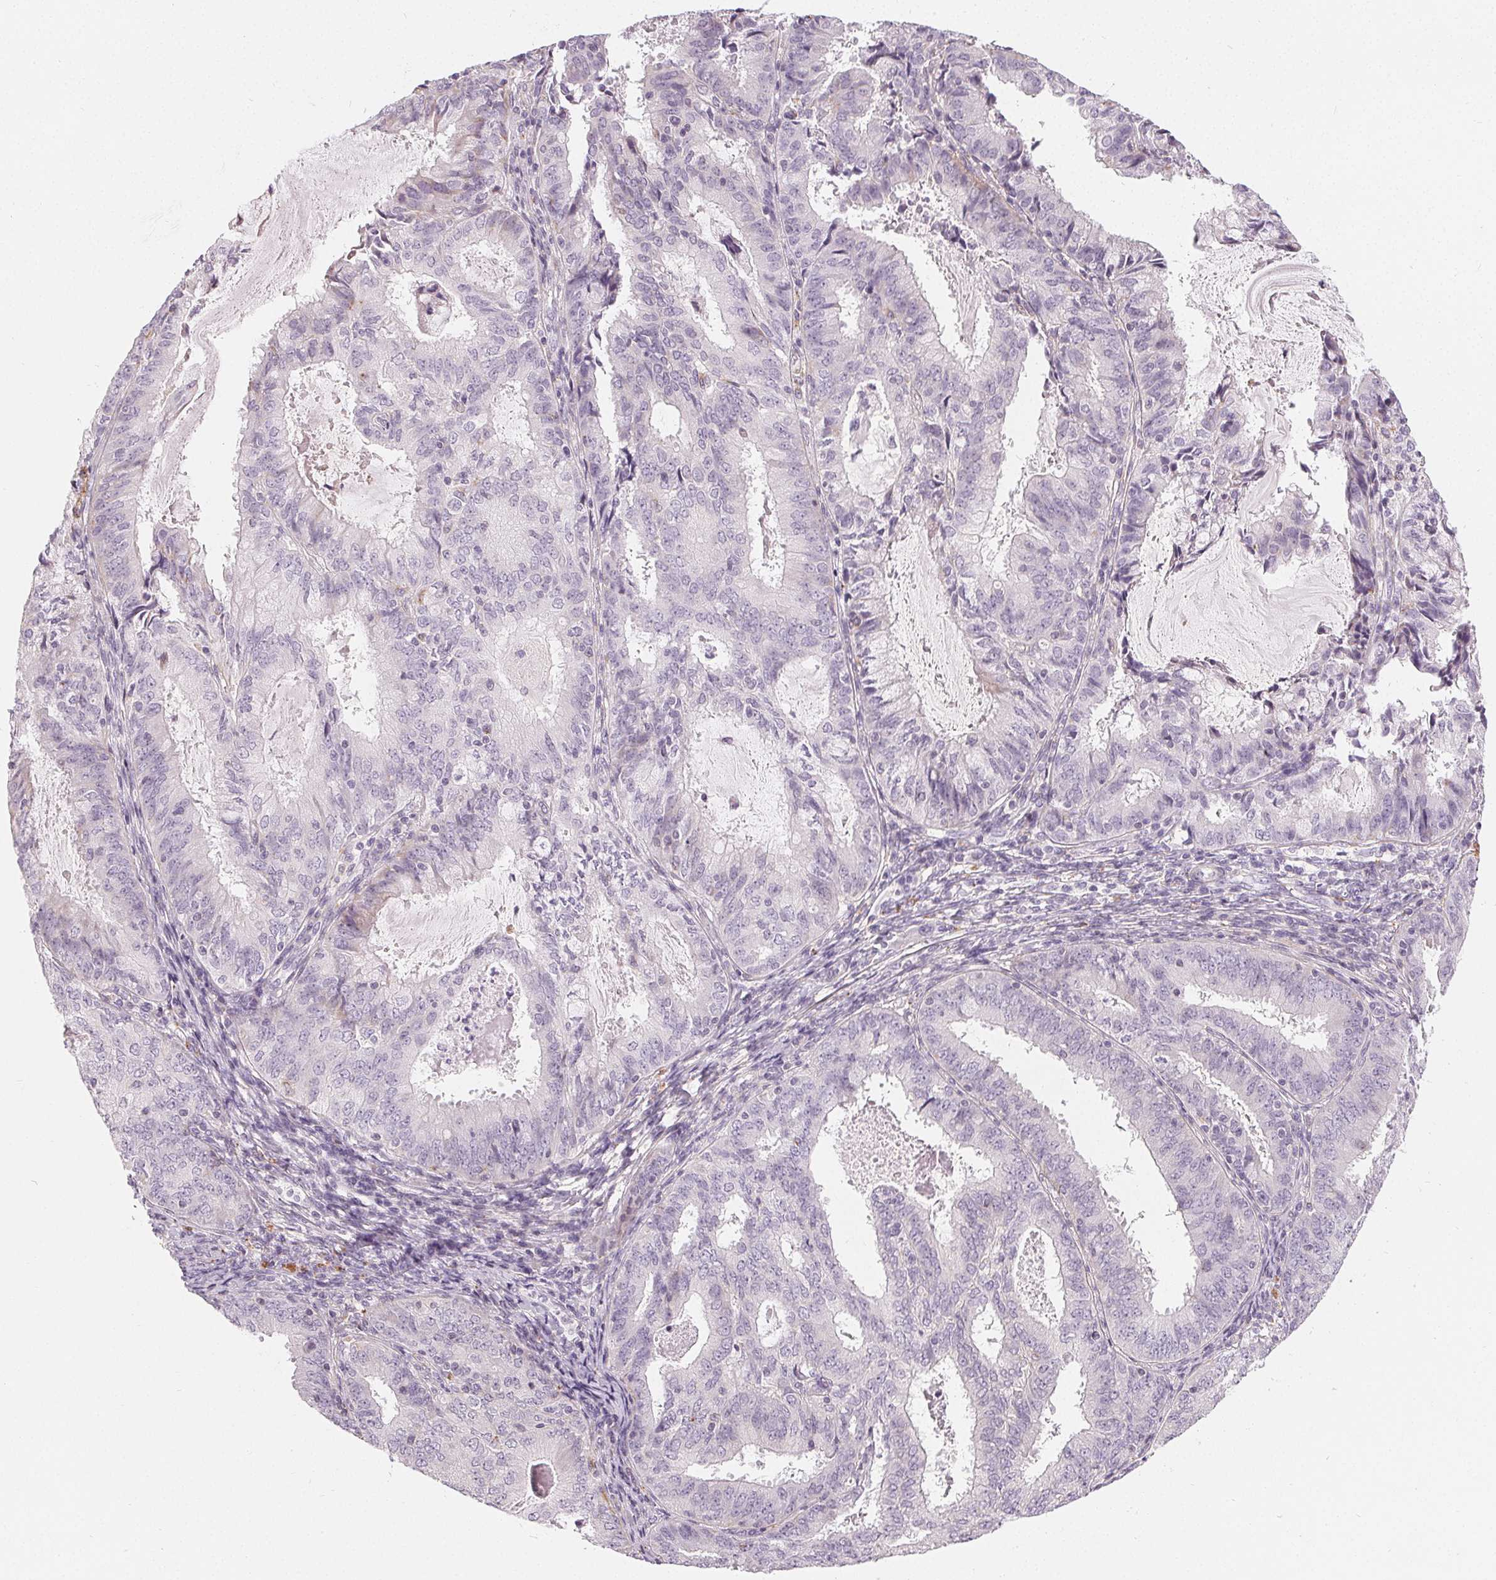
{"staining": {"intensity": "negative", "quantity": "none", "location": "none"}, "tissue": "endometrial cancer", "cell_type": "Tumor cells", "image_type": "cancer", "snomed": [{"axis": "morphology", "description": "Adenocarcinoma, NOS"}, {"axis": "topography", "description": "Endometrium"}], "caption": "A micrograph of human endometrial adenocarcinoma is negative for staining in tumor cells.", "gene": "HOPX", "patient": {"sex": "female", "age": 57}}